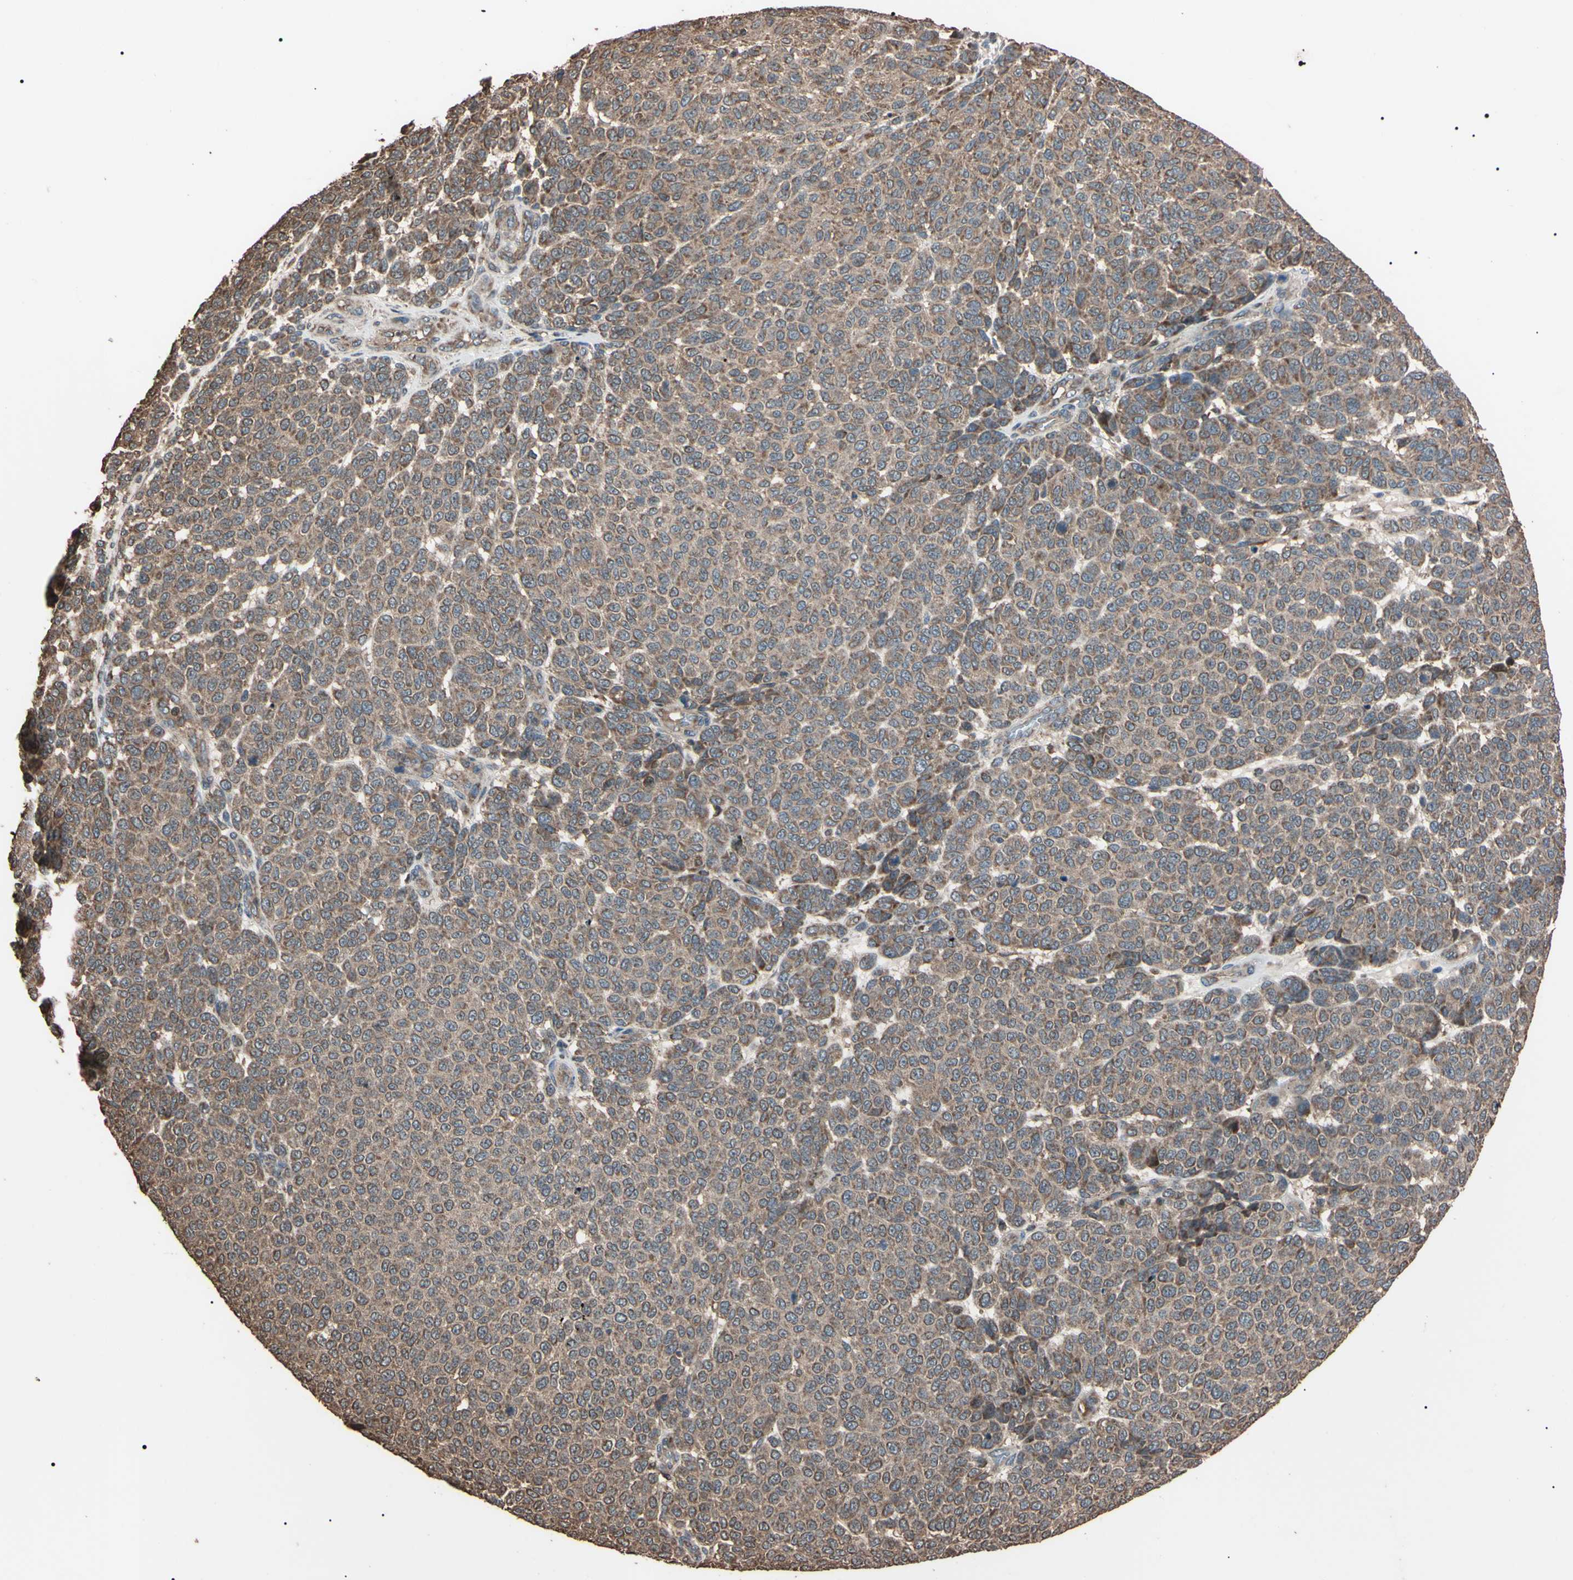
{"staining": {"intensity": "weak", "quantity": ">75%", "location": "cytoplasmic/membranous"}, "tissue": "melanoma", "cell_type": "Tumor cells", "image_type": "cancer", "snomed": [{"axis": "morphology", "description": "Malignant melanoma, NOS"}, {"axis": "topography", "description": "Skin"}], "caption": "Malignant melanoma stained with a brown dye displays weak cytoplasmic/membranous positive staining in approximately >75% of tumor cells.", "gene": "TNFRSF1A", "patient": {"sex": "male", "age": 59}}